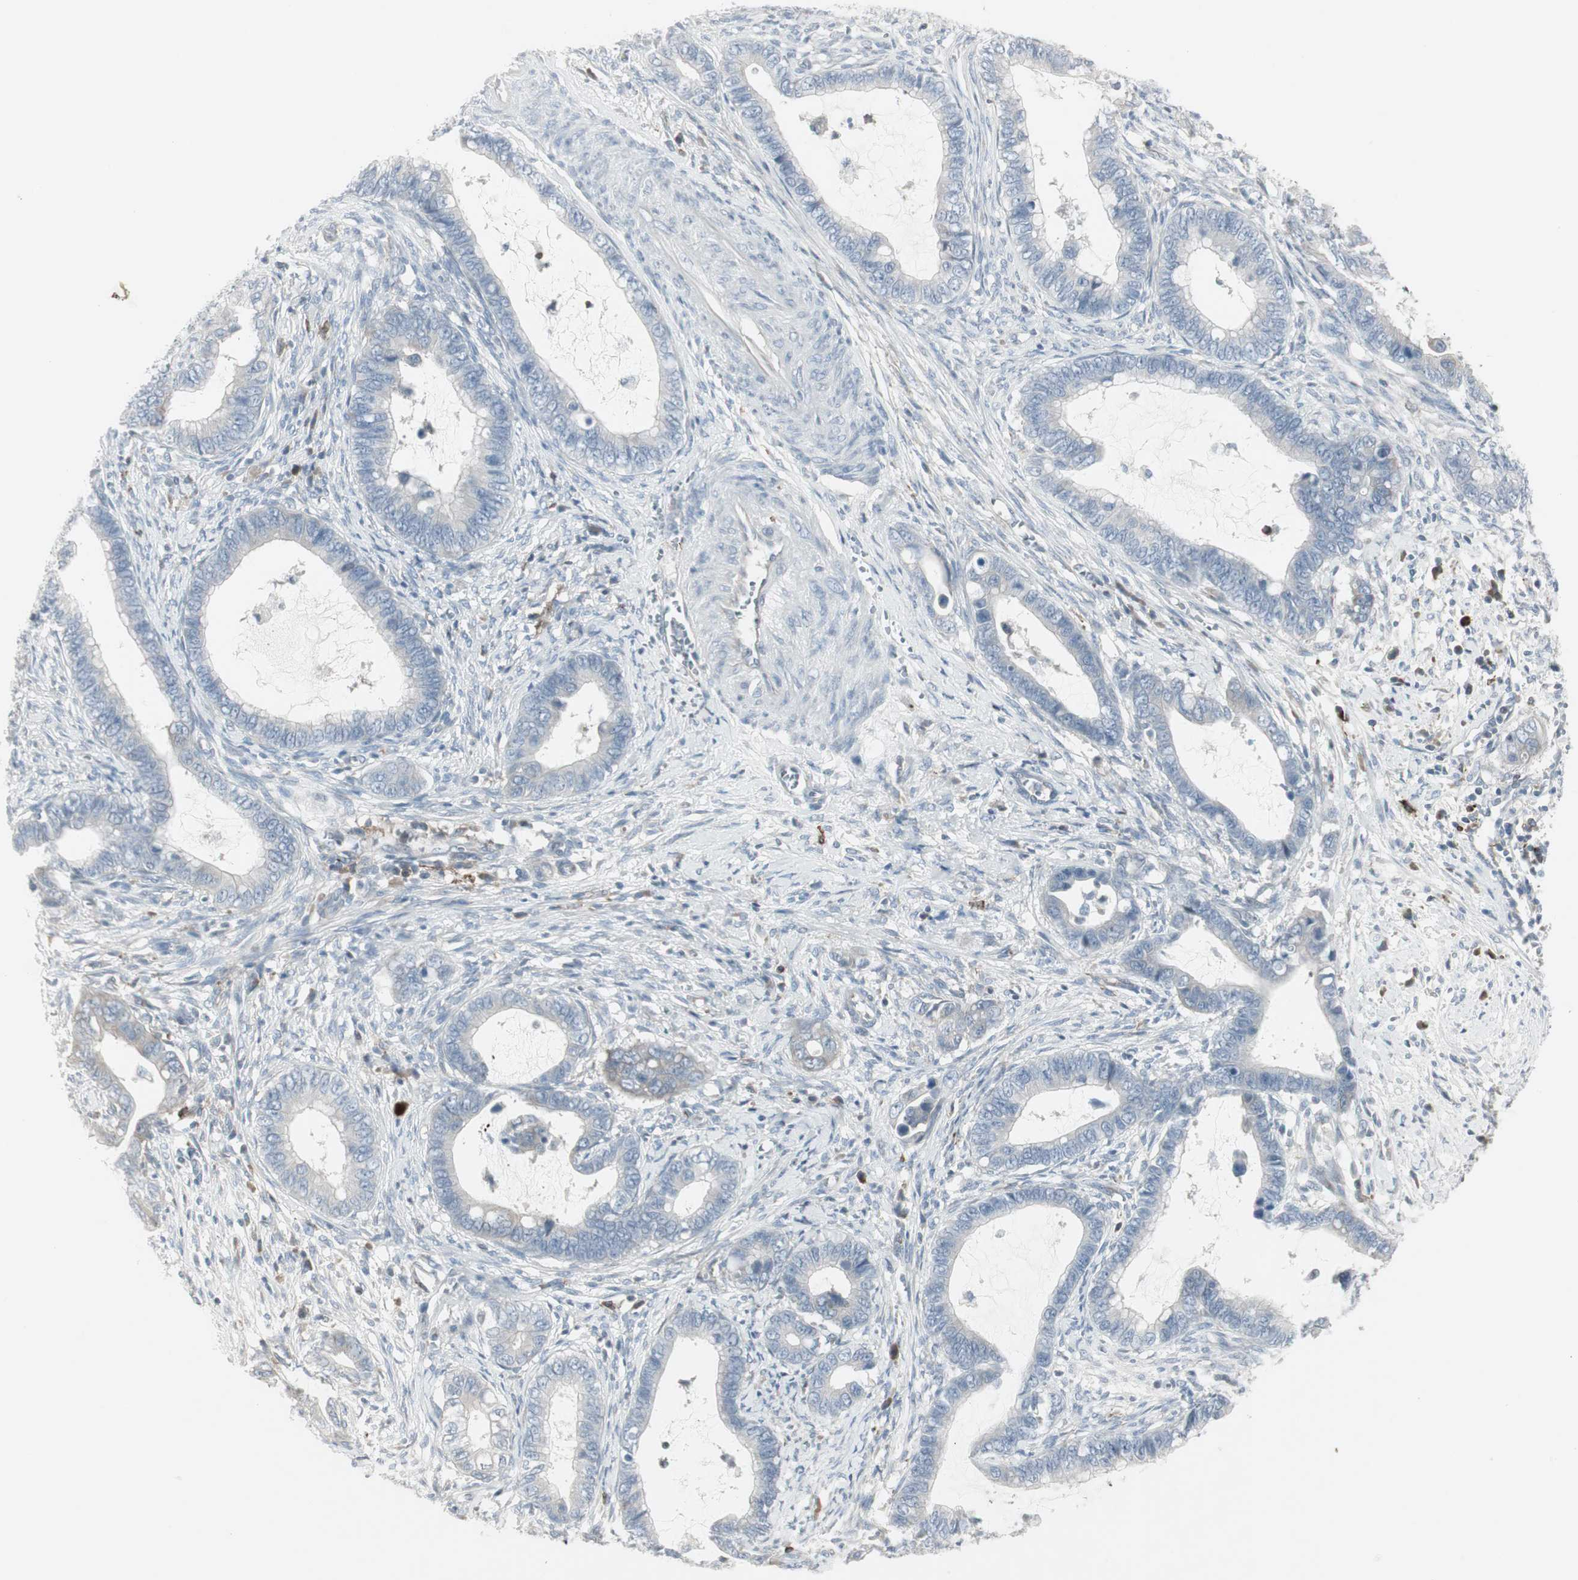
{"staining": {"intensity": "negative", "quantity": "none", "location": "none"}, "tissue": "cervical cancer", "cell_type": "Tumor cells", "image_type": "cancer", "snomed": [{"axis": "morphology", "description": "Adenocarcinoma, NOS"}, {"axis": "topography", "description": "Cervix"}], "caption": "Immunohistochemistry of human cervical adenocarcinoma exhibits no staining in tumor cells.", "gene": "MAP4K4", "patient": {"sex": "female", "age": 44}}